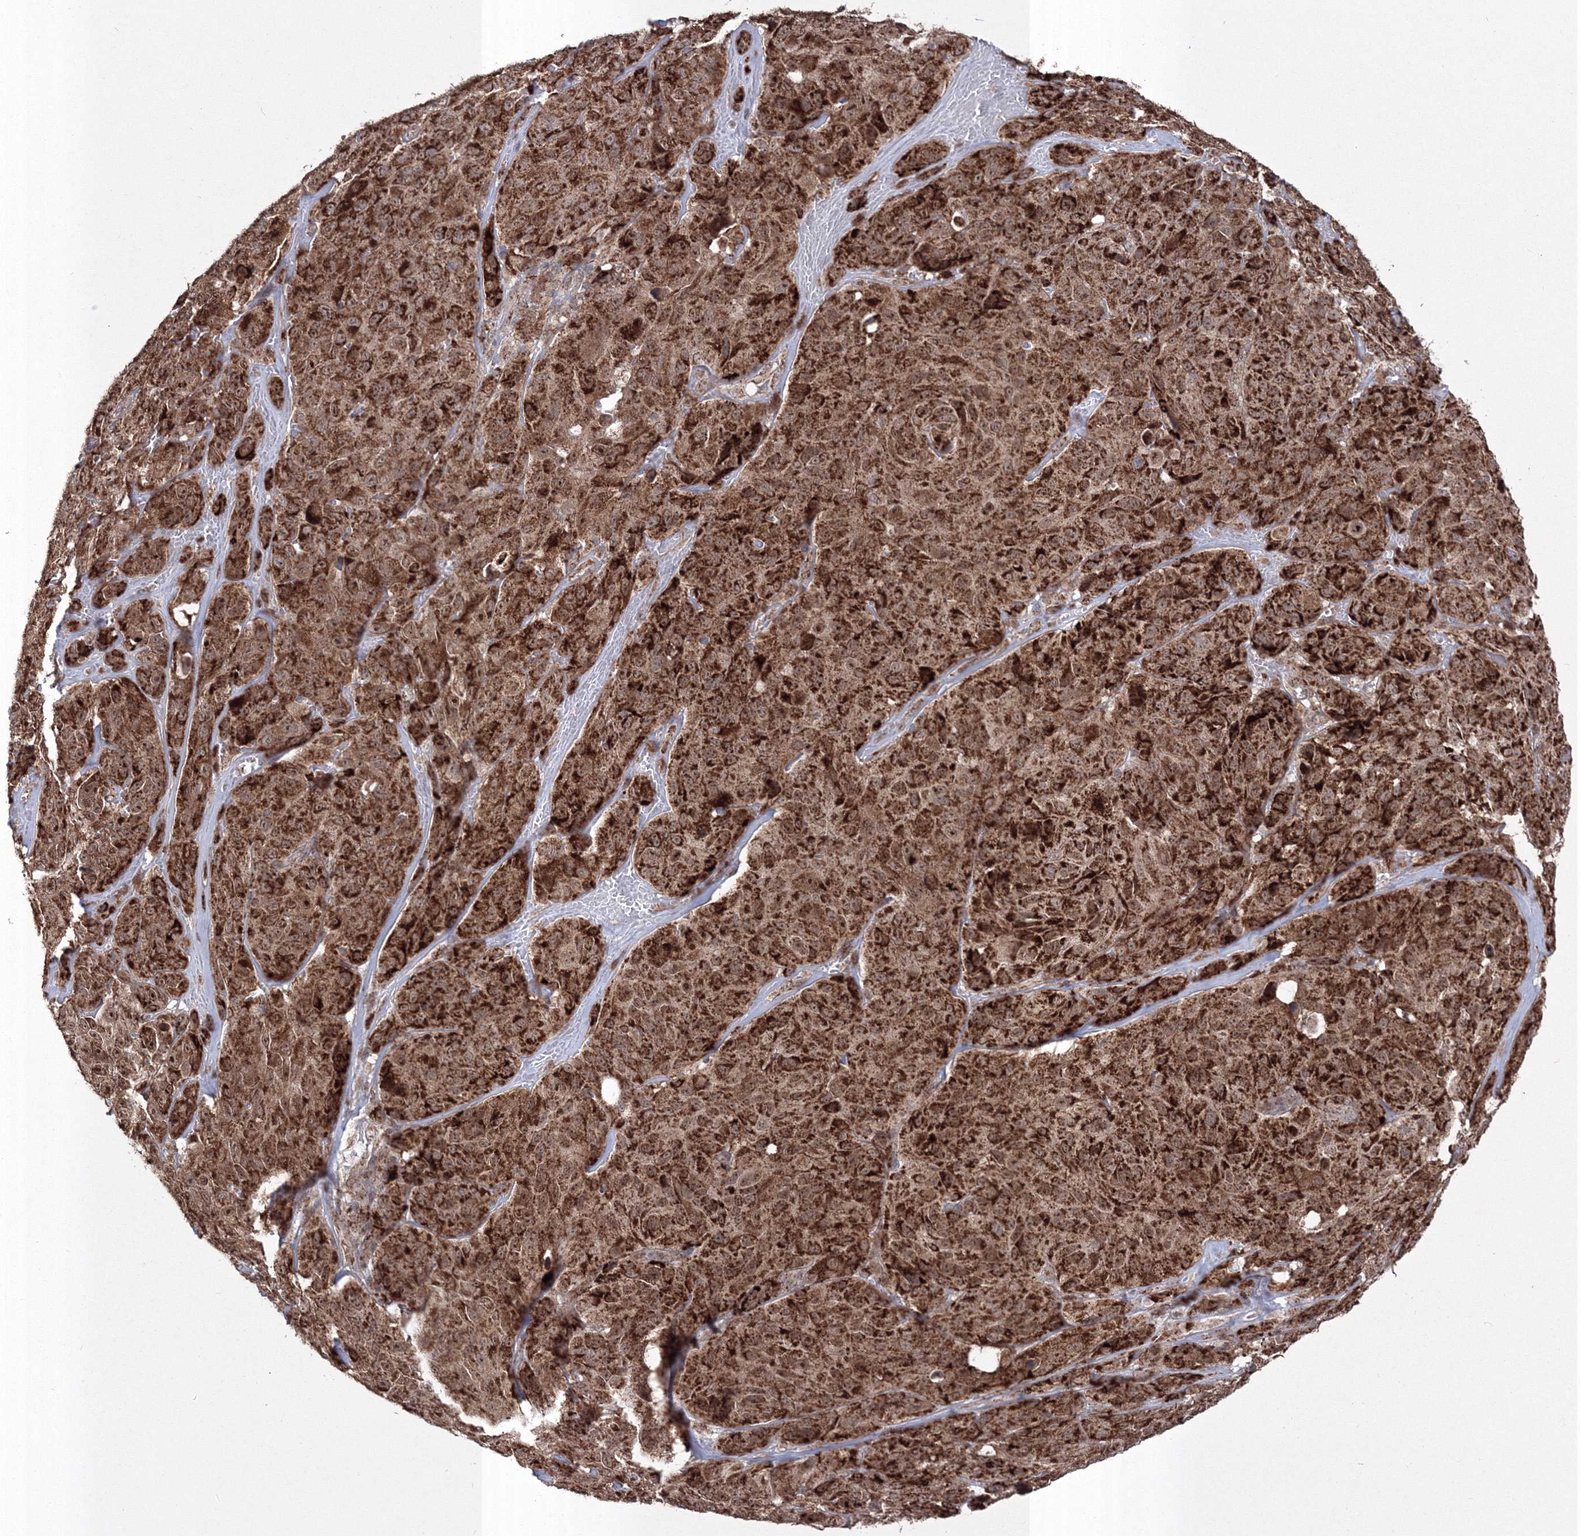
{"staining": {"intensity": "strong", "quantity": ">75%", "location": "cytoplasmic/membranous,nuclear"}, "tissue": "melanoma", "cell_type": "Tumor cells", "image_type": "cancer", "snomed": [{"axis": "morphology", "description": "Malignant melanoma, NOS"}, {"axis": "topography", "description": "Skin"}], "caption": "IHC micrograph of malignant melanoma stained for a protein (brown), which exhibits high levels of strong cytoplasmic/membranous and nuclear expression in approximately >75% of tumor cells.", "gene": "GRSF1", "patient": {"sex": "male", "age": 66}}